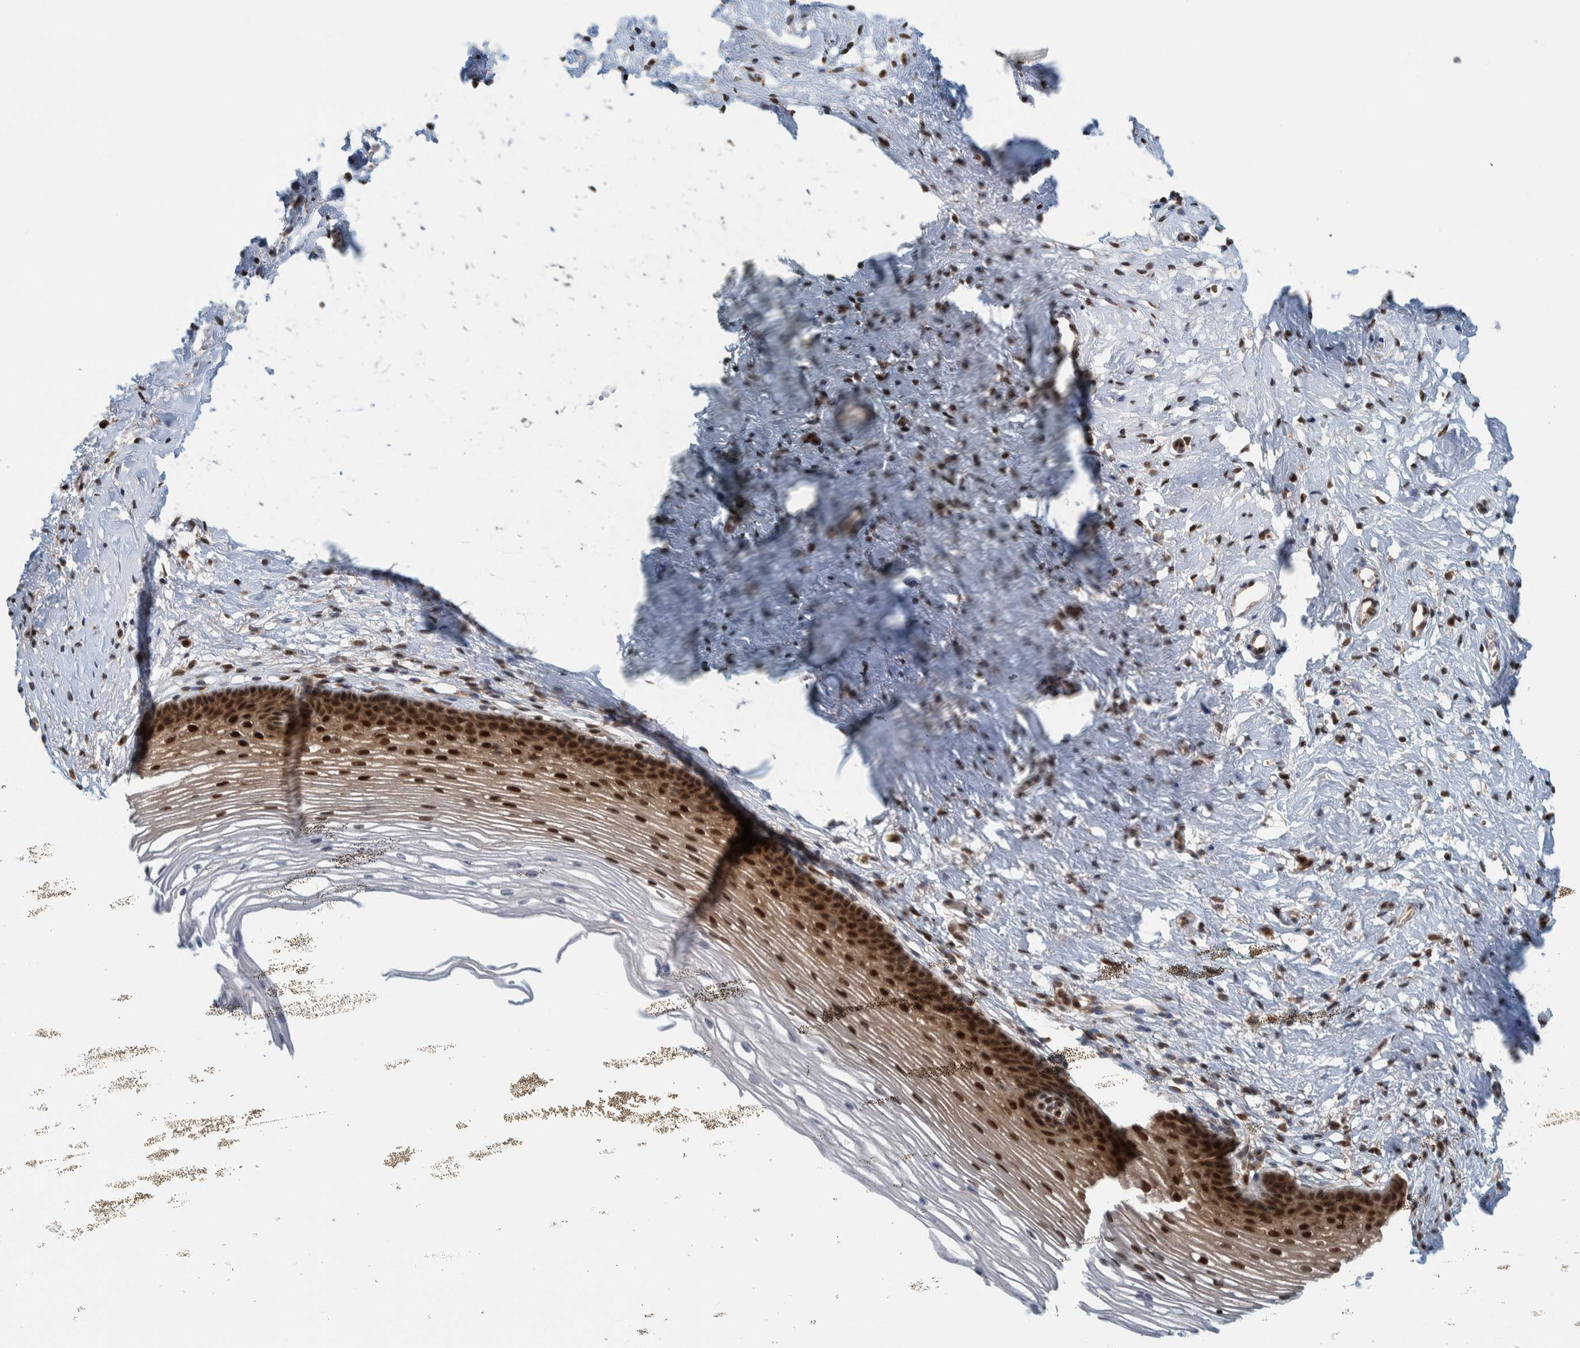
{"staining": {"intensity": "strong", "quantity": ">75%", "location": "nuclear"}, "tissue": "cervix", "cell_type": "Squamous epithelial cells", "image_type": "normal", "snomed": [{"axis": "morphology", "description": "Normal tissue, NOS"}, {"axis": "topography", "description": "Cervix"}], "caption": "An image of human cervix stained for a protein displays strong nuclear brown staining in squamous epithelial cells. The protein of interest is shown in brown color, while the nuclei are stained blue.", "gene": "COPS3", "patient": {"sex": "female", "age": 77}}